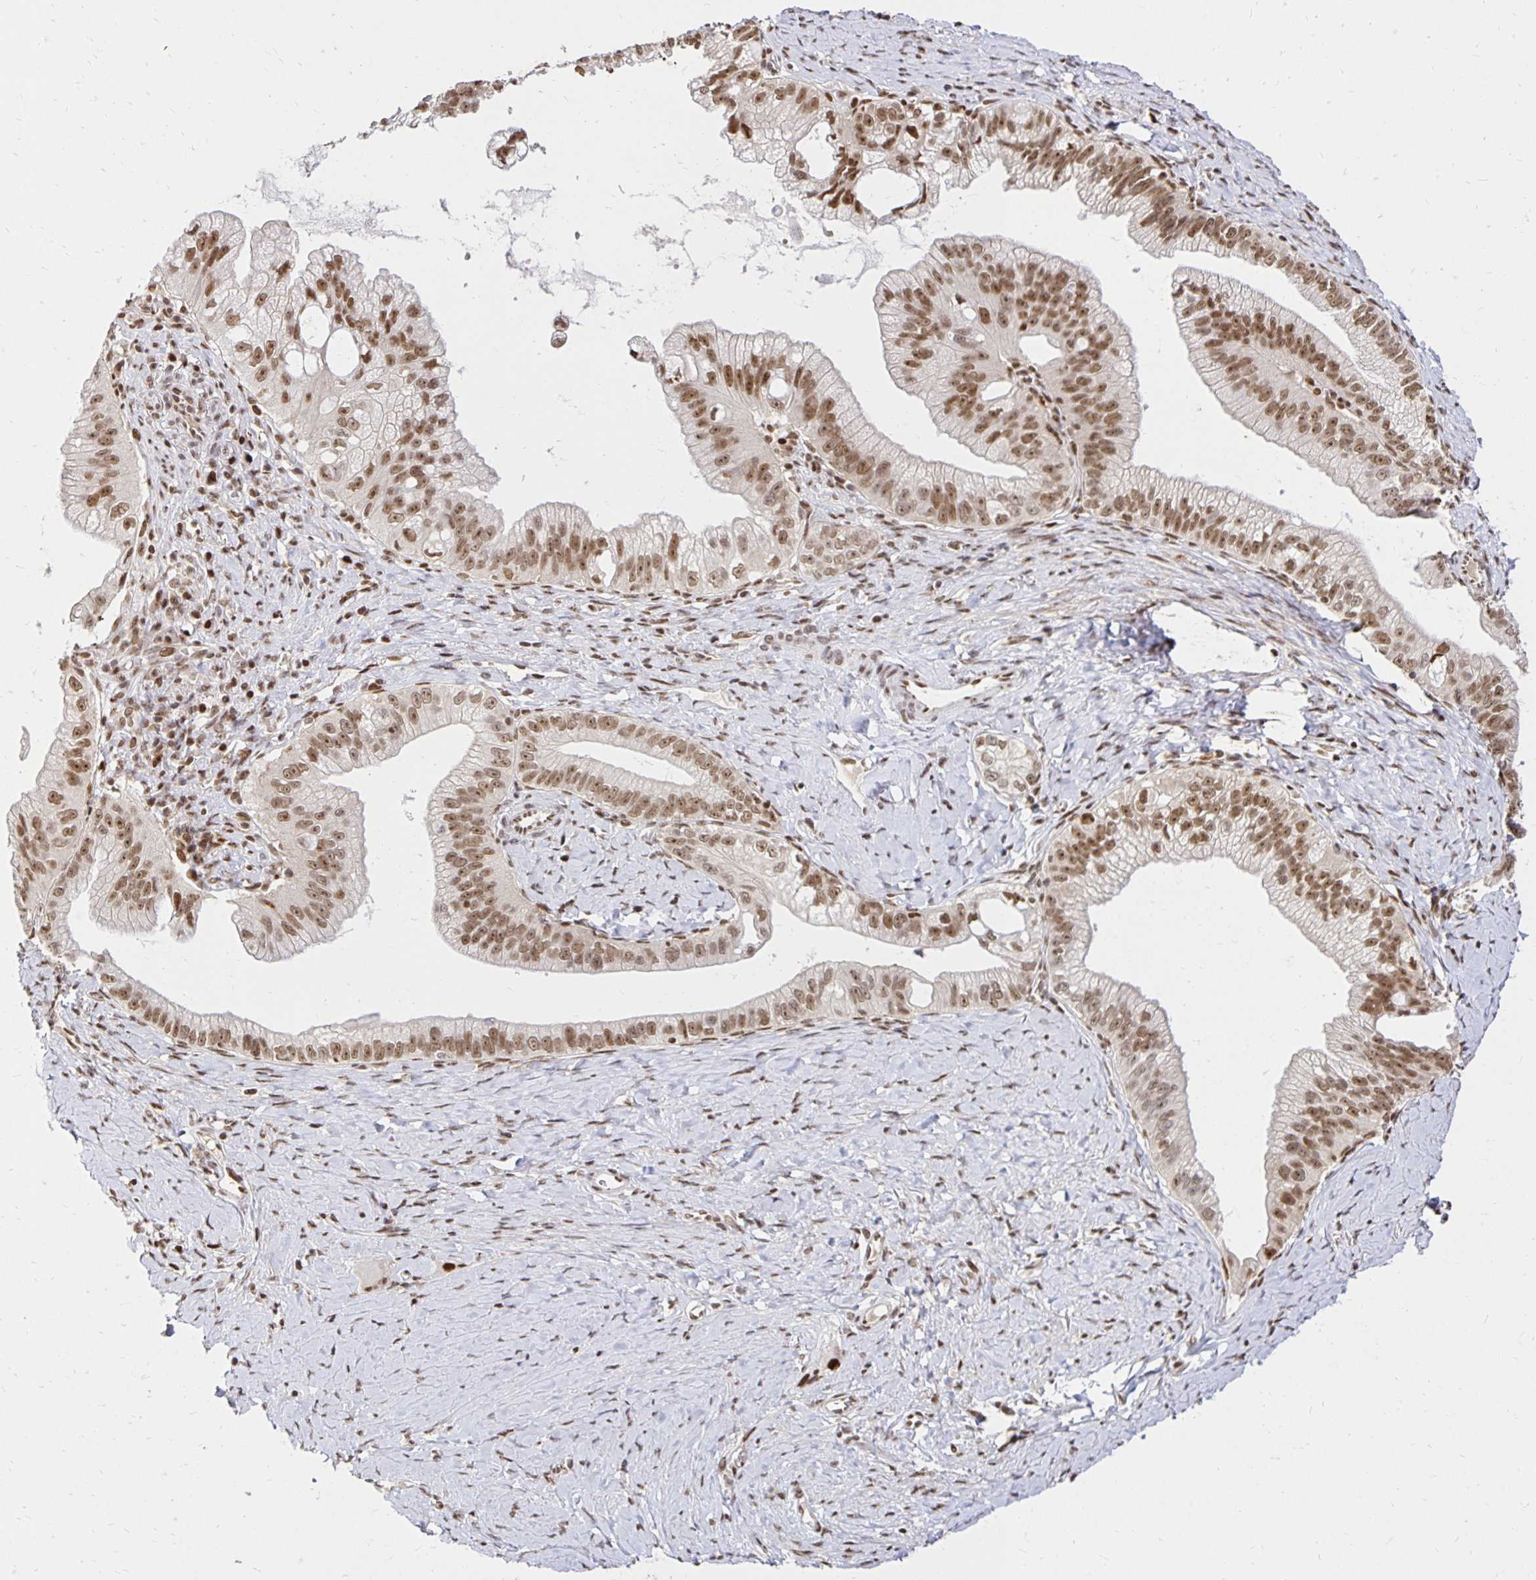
{"staining": {"intensity": "moderate", "quantity": ">75%", "location": "nuclear"}, "tissue": "pancreatic cancer", "cell_type": "Tumor cells", "image_type": "cancer", "snomed": [{"axis": "morphology", "description": "Adenocarcinoma, NOS"}, {"axis": "topography", "description": "Pancreas"}], "caption": "About >75% of tumor cells in pancreatic adenocarcinoma show moderate nuclear protein staining as visualized by brown immunohistochemical staining.", "gene": "ZNF579", "patient": {"sex": "male", "age": 70}}